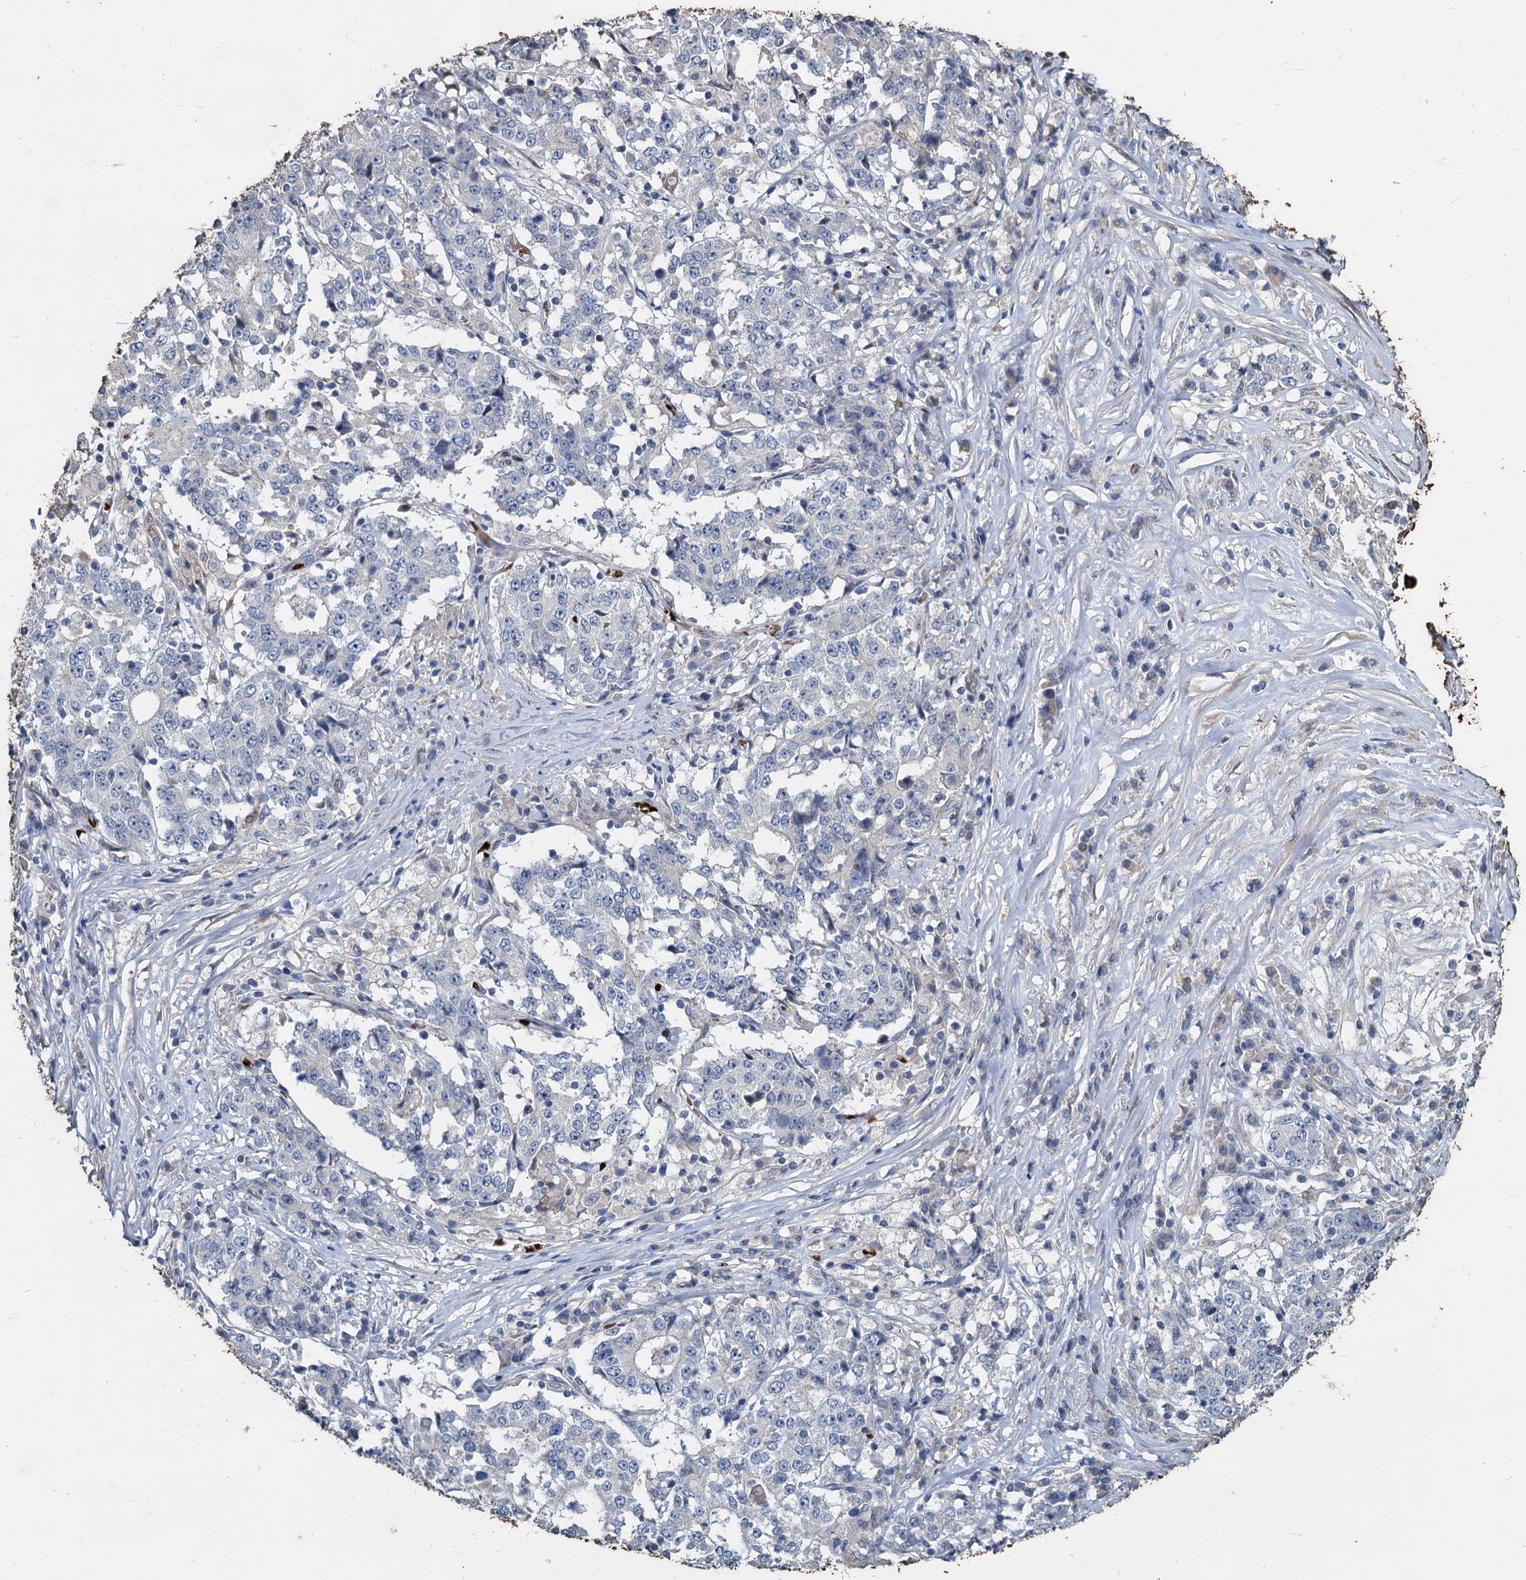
{"staining": {"intensity": "negative", "quantity": "none", "location": "none"}, "tissue": "stomach cancer", "cell_type": "Tumor cells", "image_type": "cancer", "snomed": [{"axis": "morphology", "description": "Adenocarcinoma, NOS"}, {"axis": "topography", "description": "Stomach"}], "caption": "A high-resolution image shows immunohistochemistry (IHC) staining of adenocarcinoma (stomach), which displays no significant staining in tumor cells. (Immunohistochemistry, brightfield microscopy, high magnification).", "gene": "TCTN2", "patient": {"sex": "male", "age": 59}}